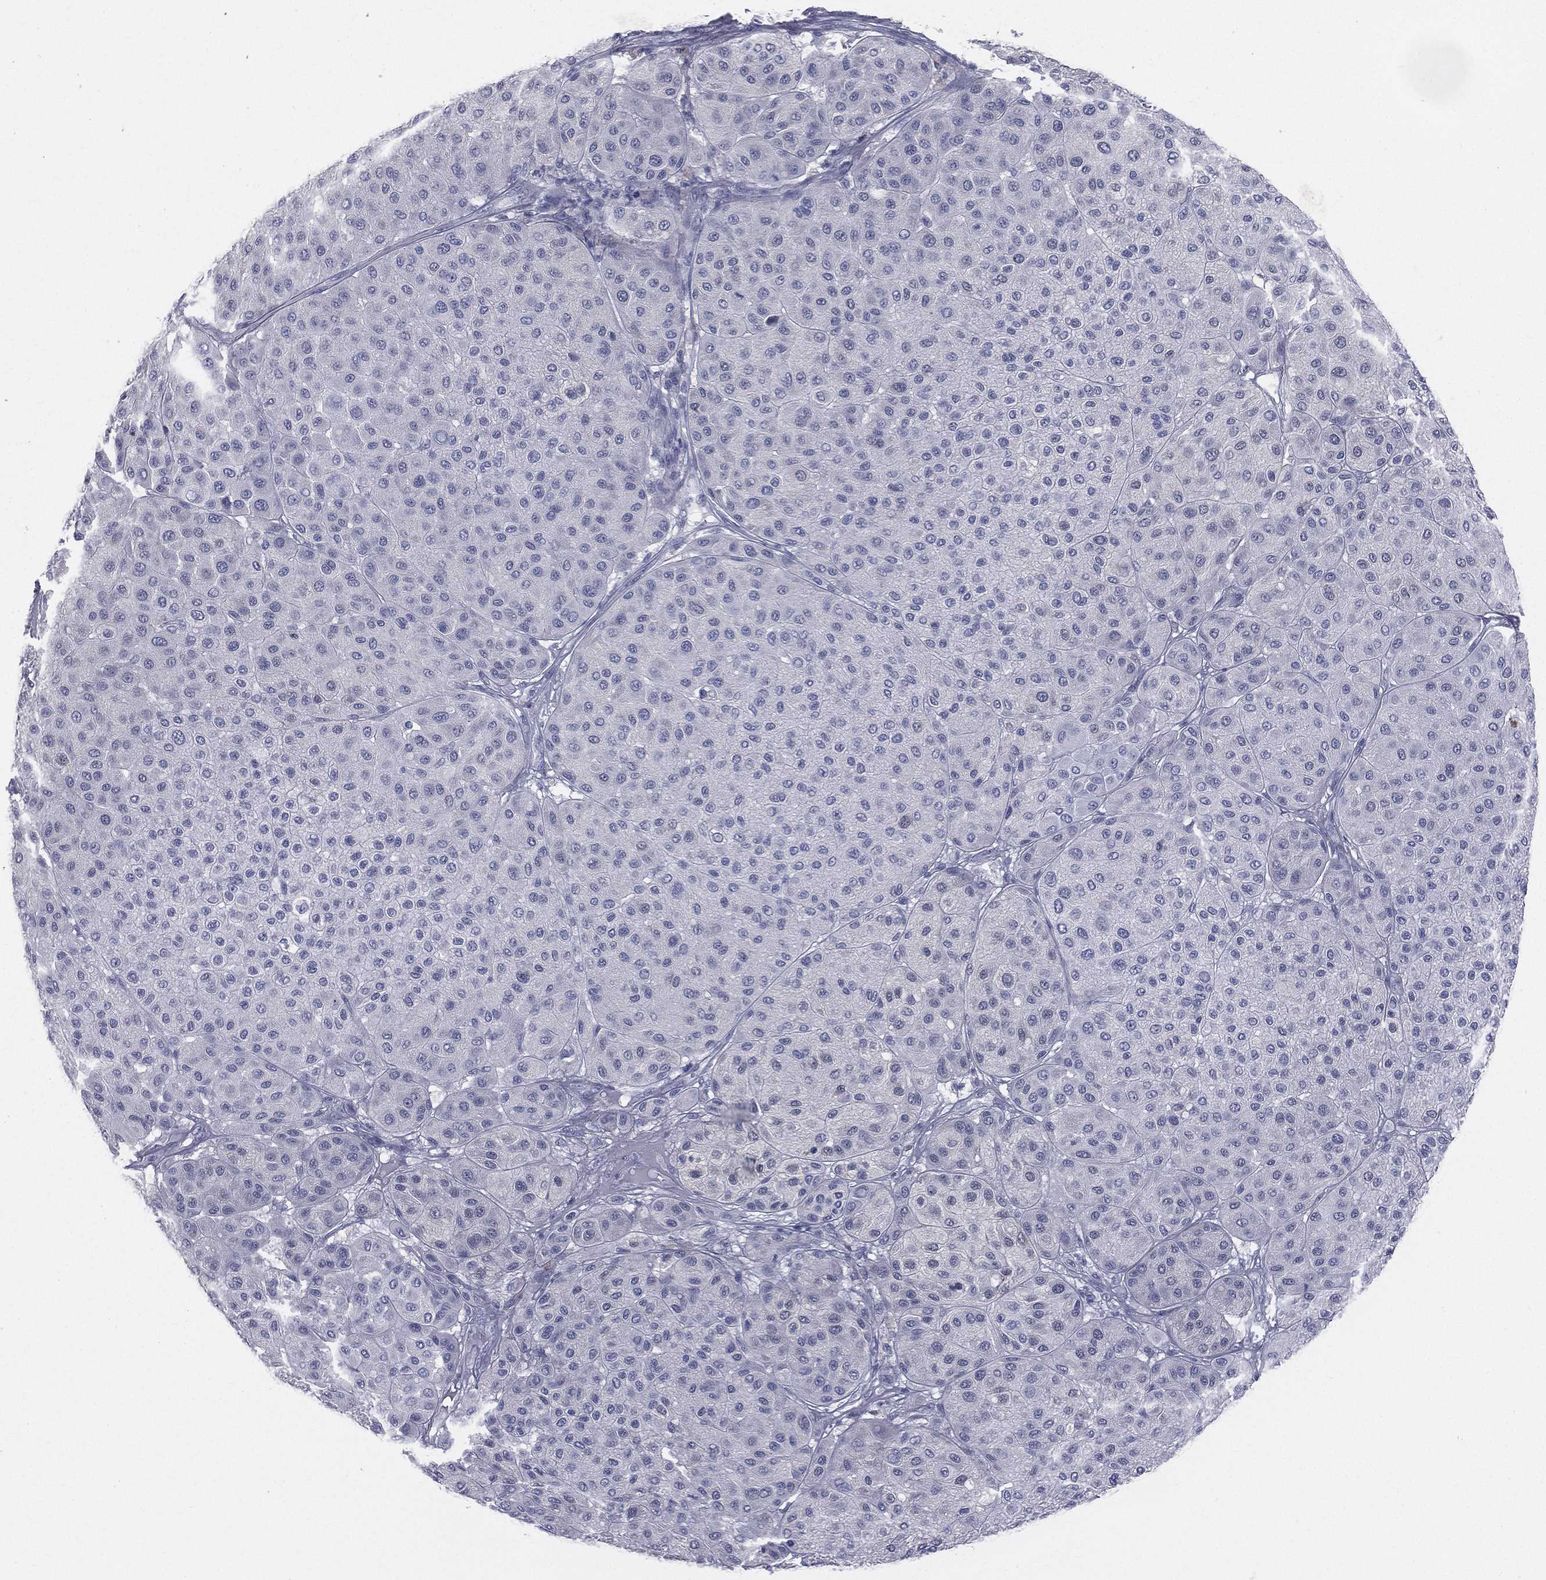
{"staining": {"intensity": "negative", "quantity": "none", "location": "none"}, "tissue": "melanoma", "cell_type": "Tumor cells", "image_type": "cancer", "snomed": [{"axis": "morphology", "description": "Malignant melanoma, Metastatic site"}, {"axis": "topography", "description": "Smooth muscle"}], "caption": "Tumor cells are negative for protein expression in human malignant melanoma (metastatic site). (DAB immunohistochemistry visualized using brightfield microscopy, high magnification).", "gene": "STK31", "patient": {"sex": "male", "age": 41}}